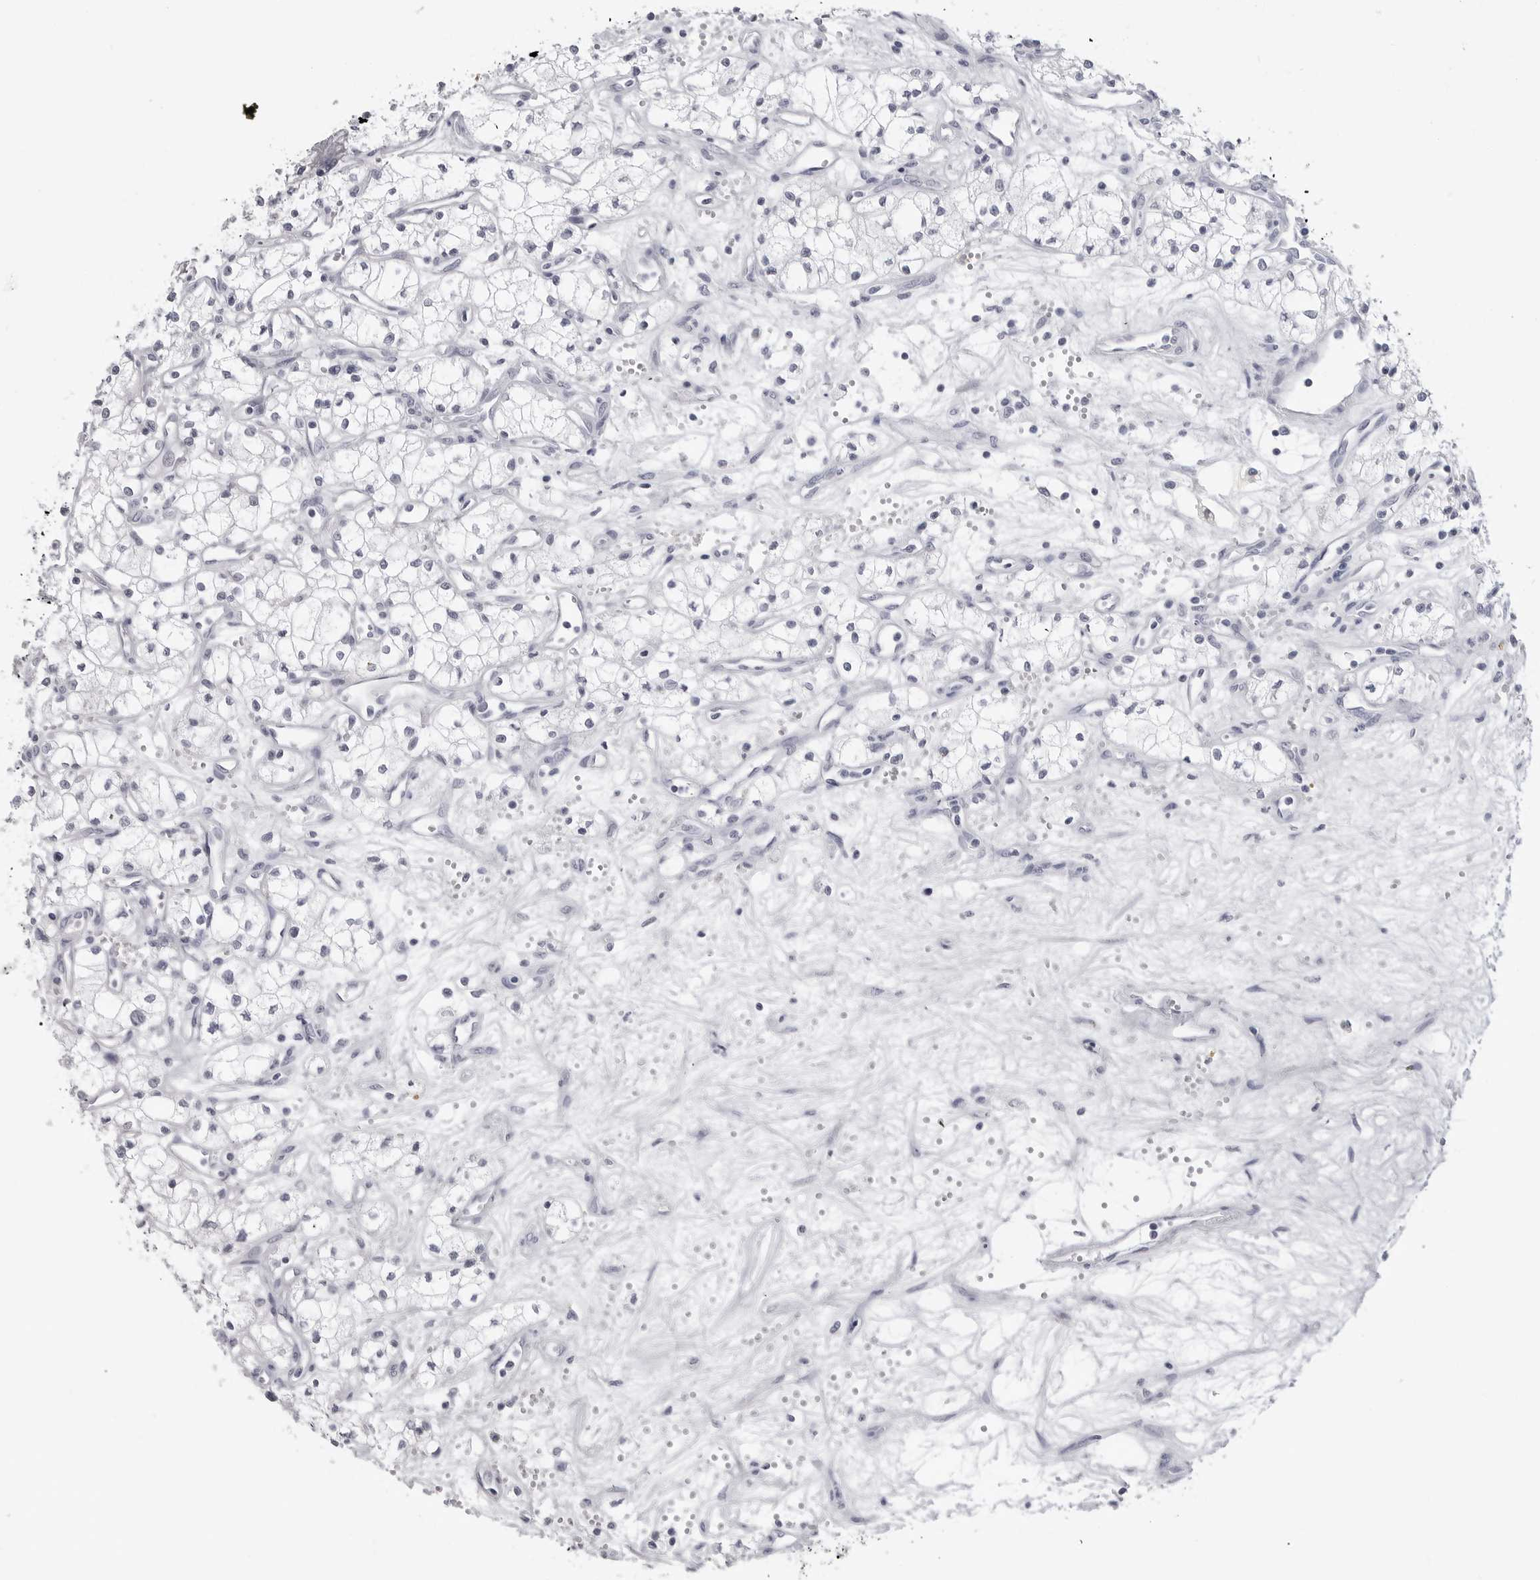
{"staining": {"intensity": "negative", "quantity": "none", "location": "none"}, "tissue": "renal cancer", "cell_type": "Tumor cells", "image_type": "cancer", "snomed": [{"axis": "morphology", "description": "Adenocarcinoma, NOS"}, {"axis": "topography", "description": "Kidney"}], "caption": "Renal adenocarcinoma was stained to show a protein in brown. There is no significant positivity in tumor cells. (DAB immunohistochemistry, high magnification).", "gene": "PGA3", "patient": {"sex": "male", "age": 59}}